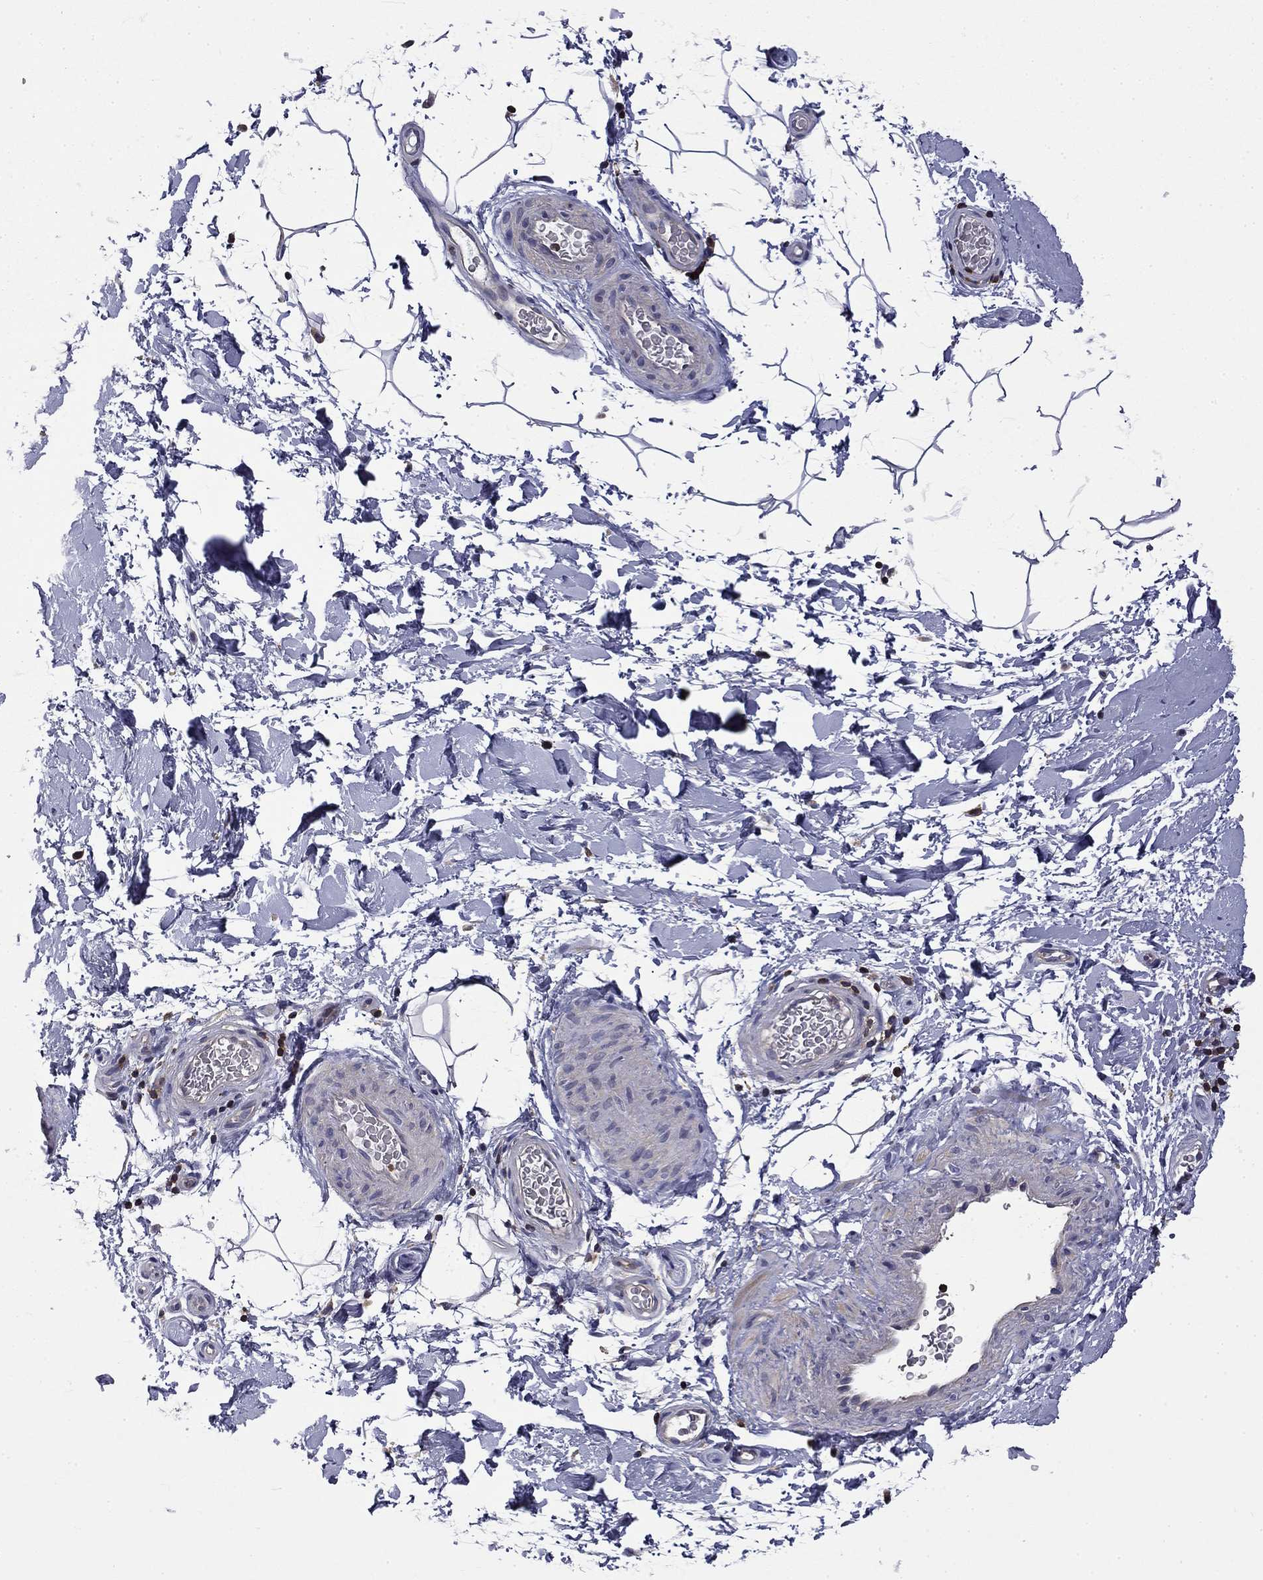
{"staining": {"intensity": "negative", "quantity": "none", "location": "none"}, "tissue": "adipose tissue", "cell_type": "Adipocytes", "image_type": "normal", "snomed": [{"axis": "morphology", "description": "Normal tissue, NOS"}, {"axis": "topography", "description": "Soft tissue"}, {"axis": "topography", "description": "Vascular tissue"}], "caption": "The micrograph demonstrates no staining of adipocytes in unremarkable adipose tissue.", "gene": "ARHGAP45", "patient": {"sex": "male", "age": 41}}